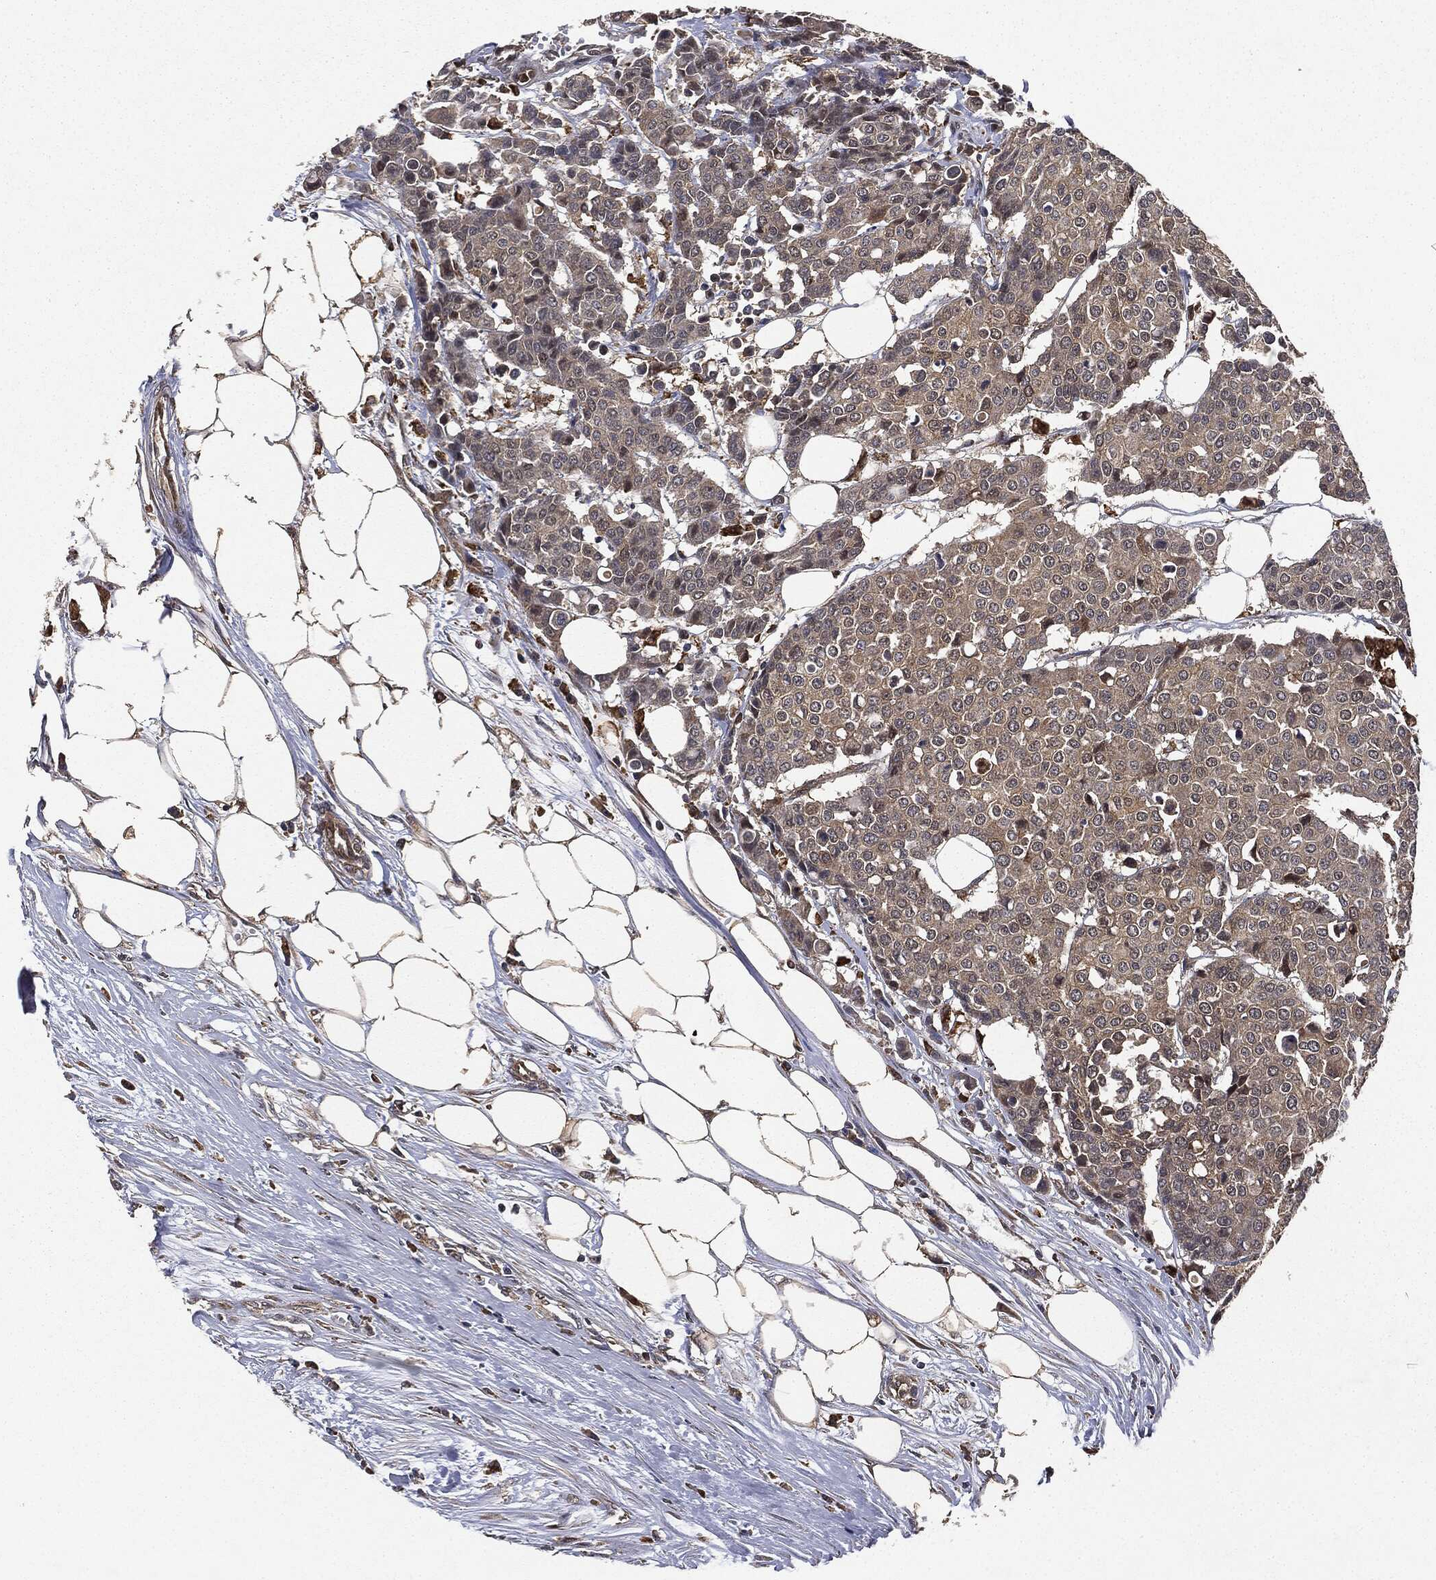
{"staining": {"intensity": "weak", "quantity": "25%-75%", "location": "cytoplasmic/membranous"}, "tissue": "carcinoid", "cell_type": "Tumor cells", "image_type": "cancer", "snomed": [{"axis": "morphology", "description": "Carcinoid, malignant, NOS"}, {"axis": "topography", "description": "Colon"}], "caption": "Immunohistochemical staining of carcinoid (malignant) demonstrates low levels of weak cytoplasmic/membranous positivity in about 25%-75% of tumor cells.", "gene": "MIER2", "patient": {"sex": "male", "age": 81}}